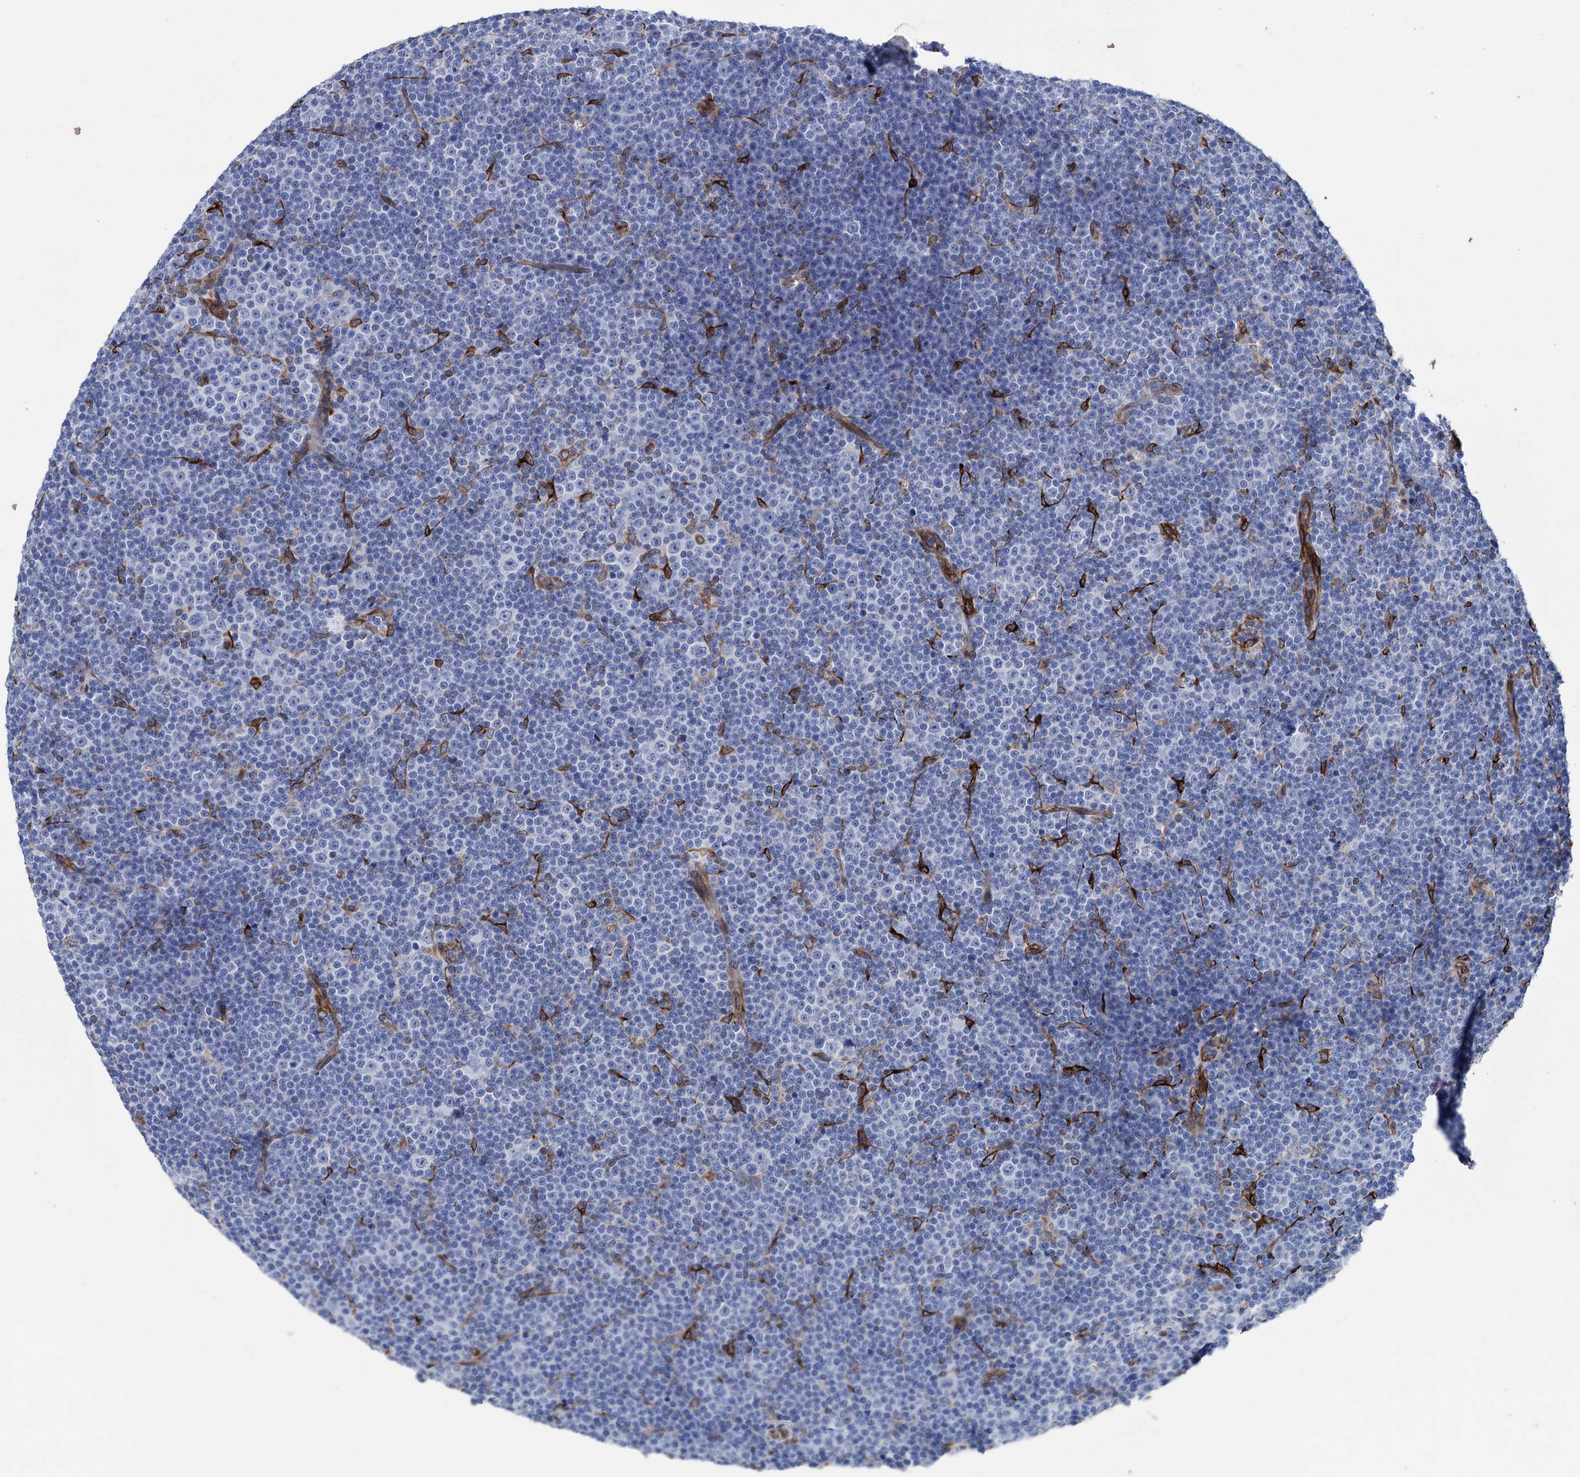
{"staining": {"intensity": "negative", "quantity": "none", "location": "none"}, "tissue": "lymphoma", "cell_type": "Tumor cells", "image_type": "cancer", "snomed": [{"axis": "morphology", "description": "Malignant lymphoma, non-Hodgkin's type, Low grade"}, {"axis": "topography", "description": "Lymph node"}], "caption": "High power microscopy image of an IHC photomicrograph of malignant lymphoma, non-Hodgkin's type (low-grade), revealing no significant expression in tumor cells.", "gene": "STING1", "patient": {"sex": "female", "age": 67}}